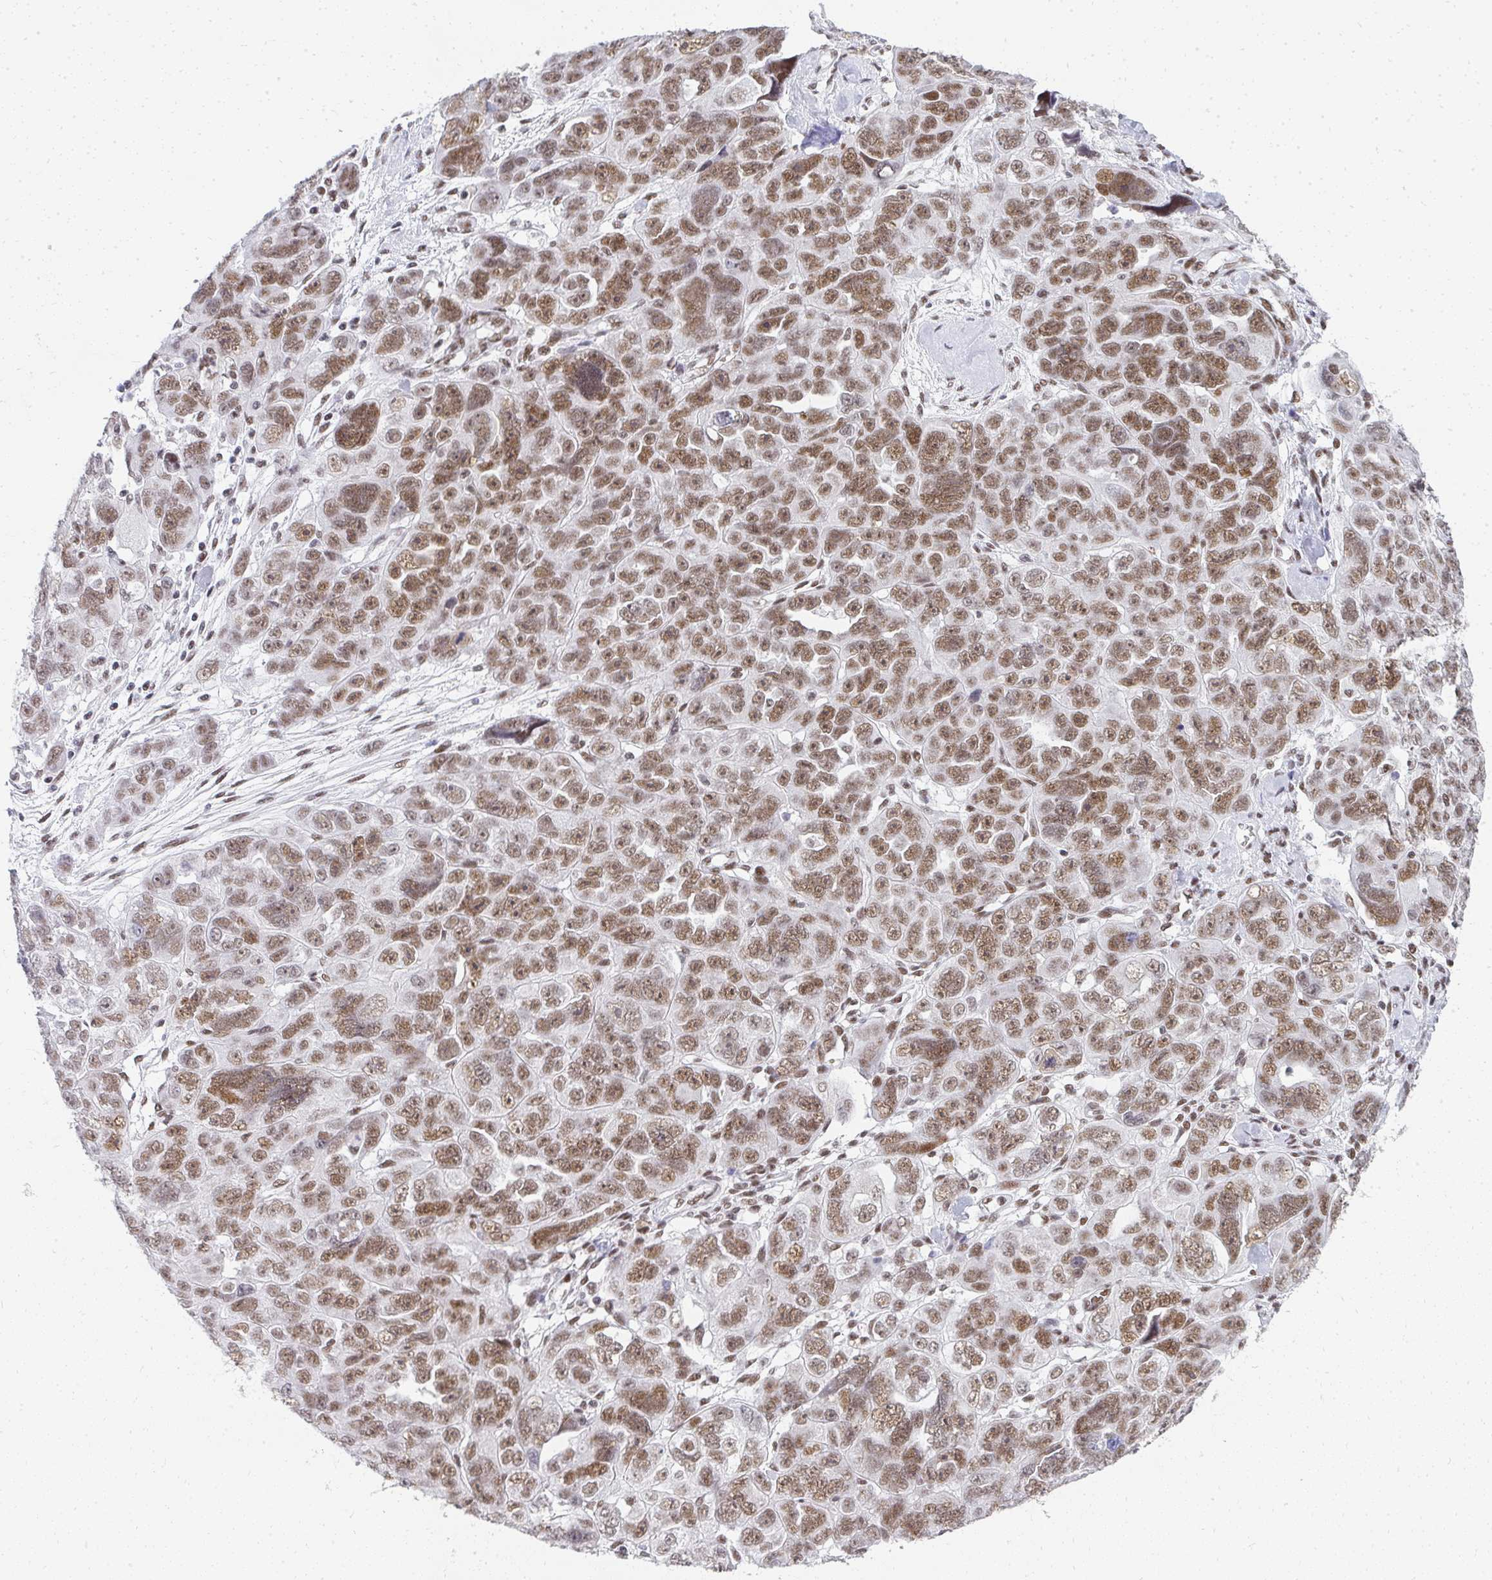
{"staining": {"intensity": "moderate", "quantity": ">75%", "location": "nuclear"}, "tissue": "ovarian cancer", "cell_type": "Tumor cells", "image_type": "cancer", "snomed": [{"axis": "morphology", "description": "Cystadenocarcinoma, serous, NOS"}, {"axis": "topography", "description": "Ovary"}], "caption": "Ovarian cancer stained with DAB (3,3'-diaminobenzidine) immunohistochemistry (IHC) displays medium levels of moderate nuclear positivity in about >75% of tumor cells.", "gene": "CREBBP", "patient": {"sex": "female", "age": 63}}